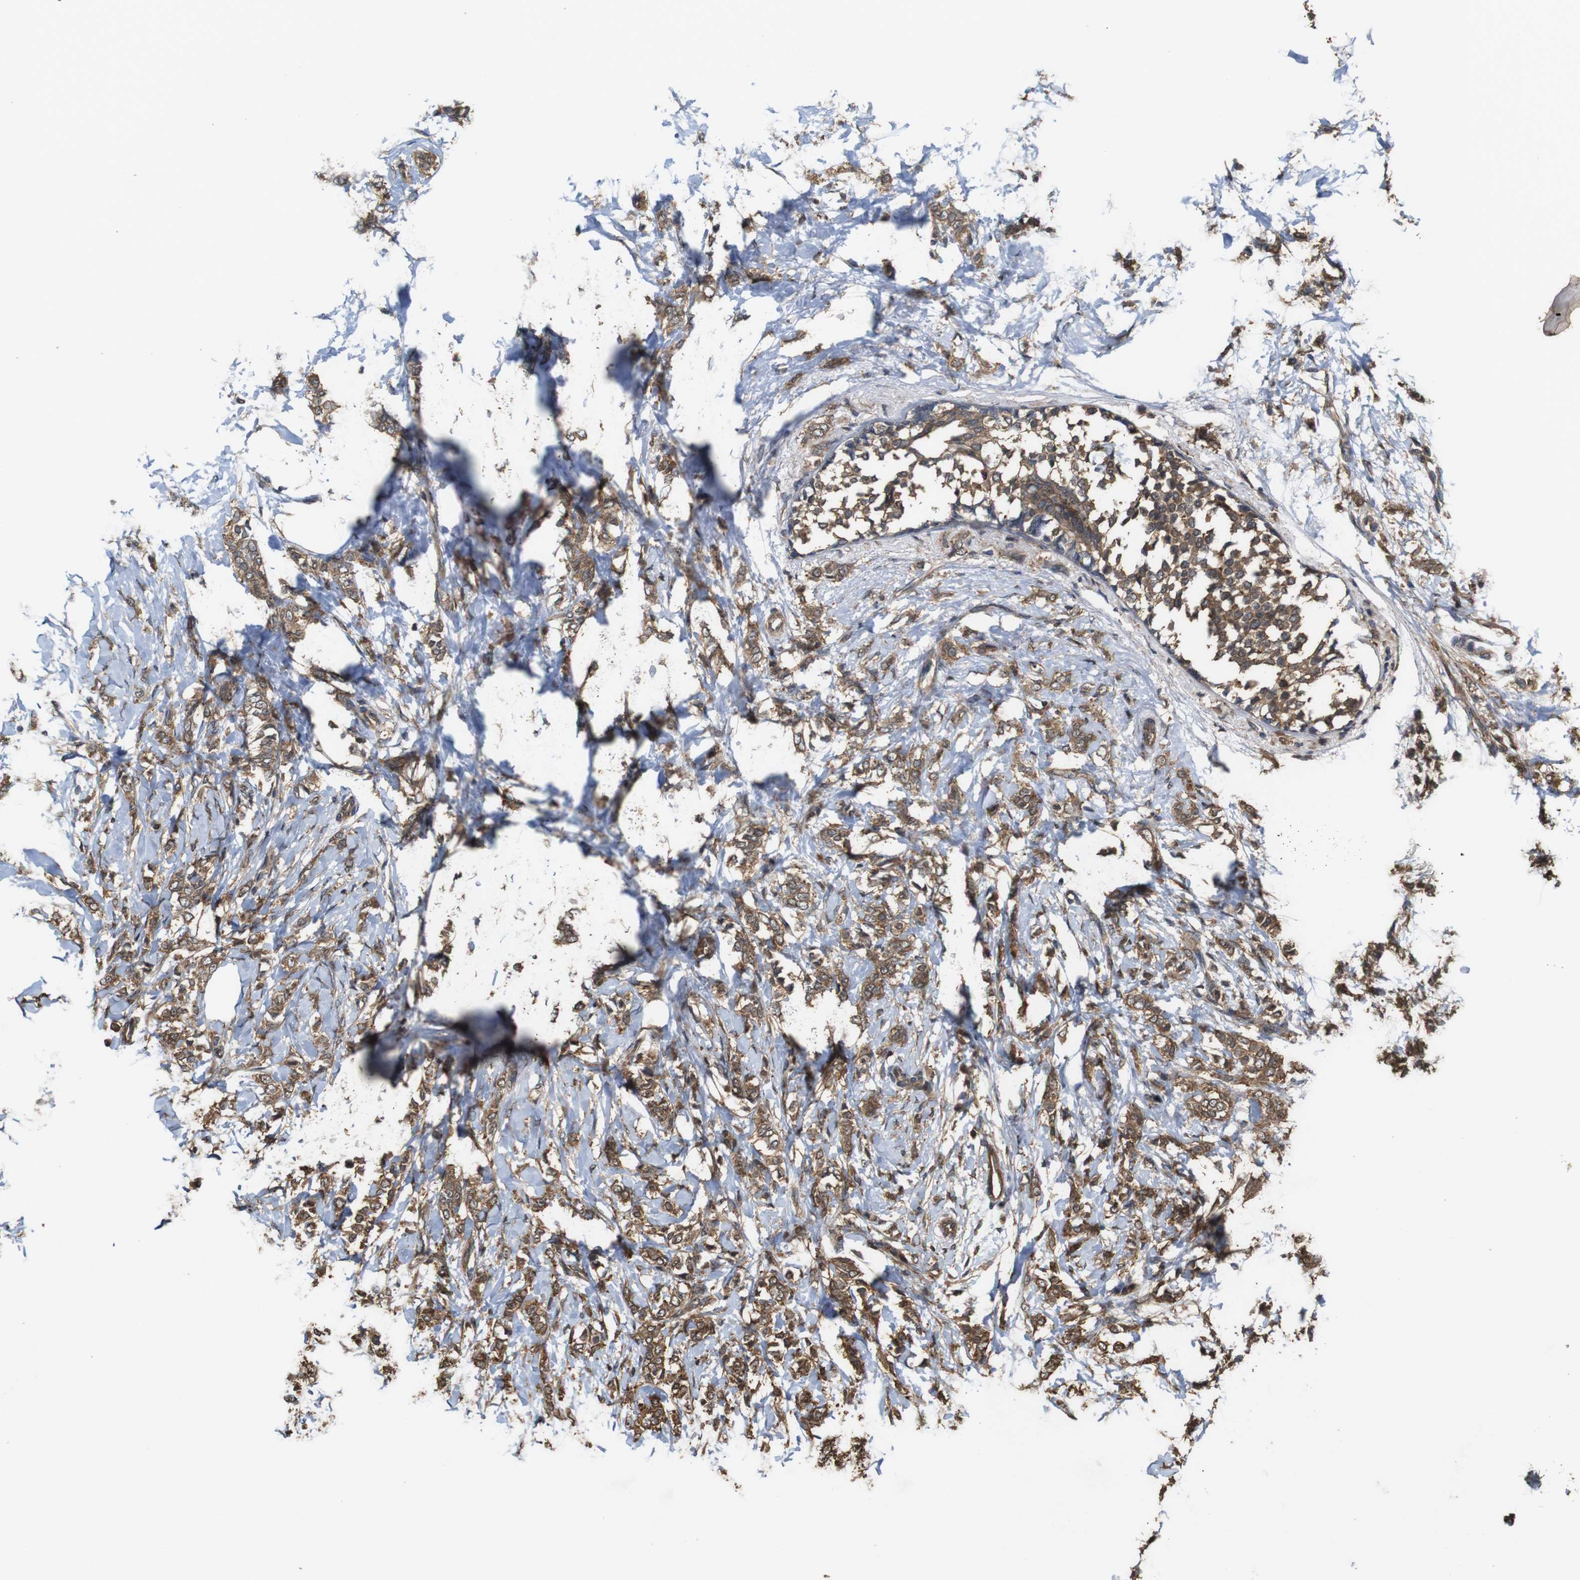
{"staining": {"intensity": "moderate", "quantity": ">75%", "location": "cytoplasmic/membranous"}, "tissue": "breast cancer", "cell_type": "Tumor cells", "image_type": "cancer", "snomed": [{"axis": "morphology", "description": "Lobular carcinoma, in situ"}, {"axis": "morphology", "description": "Lobular carcinoma"}, {"axis": "topography", "description": "Breast"}], "caption": "The photomicrograph displays immunohistochemical staining of breast cancer (lobular carcinoma). There is moderate cytoplasmic/membranous staining is identified in about >75% of tumor cells.", "gene": "BAG4", "patient": {"sex": "female", "age": 41}}